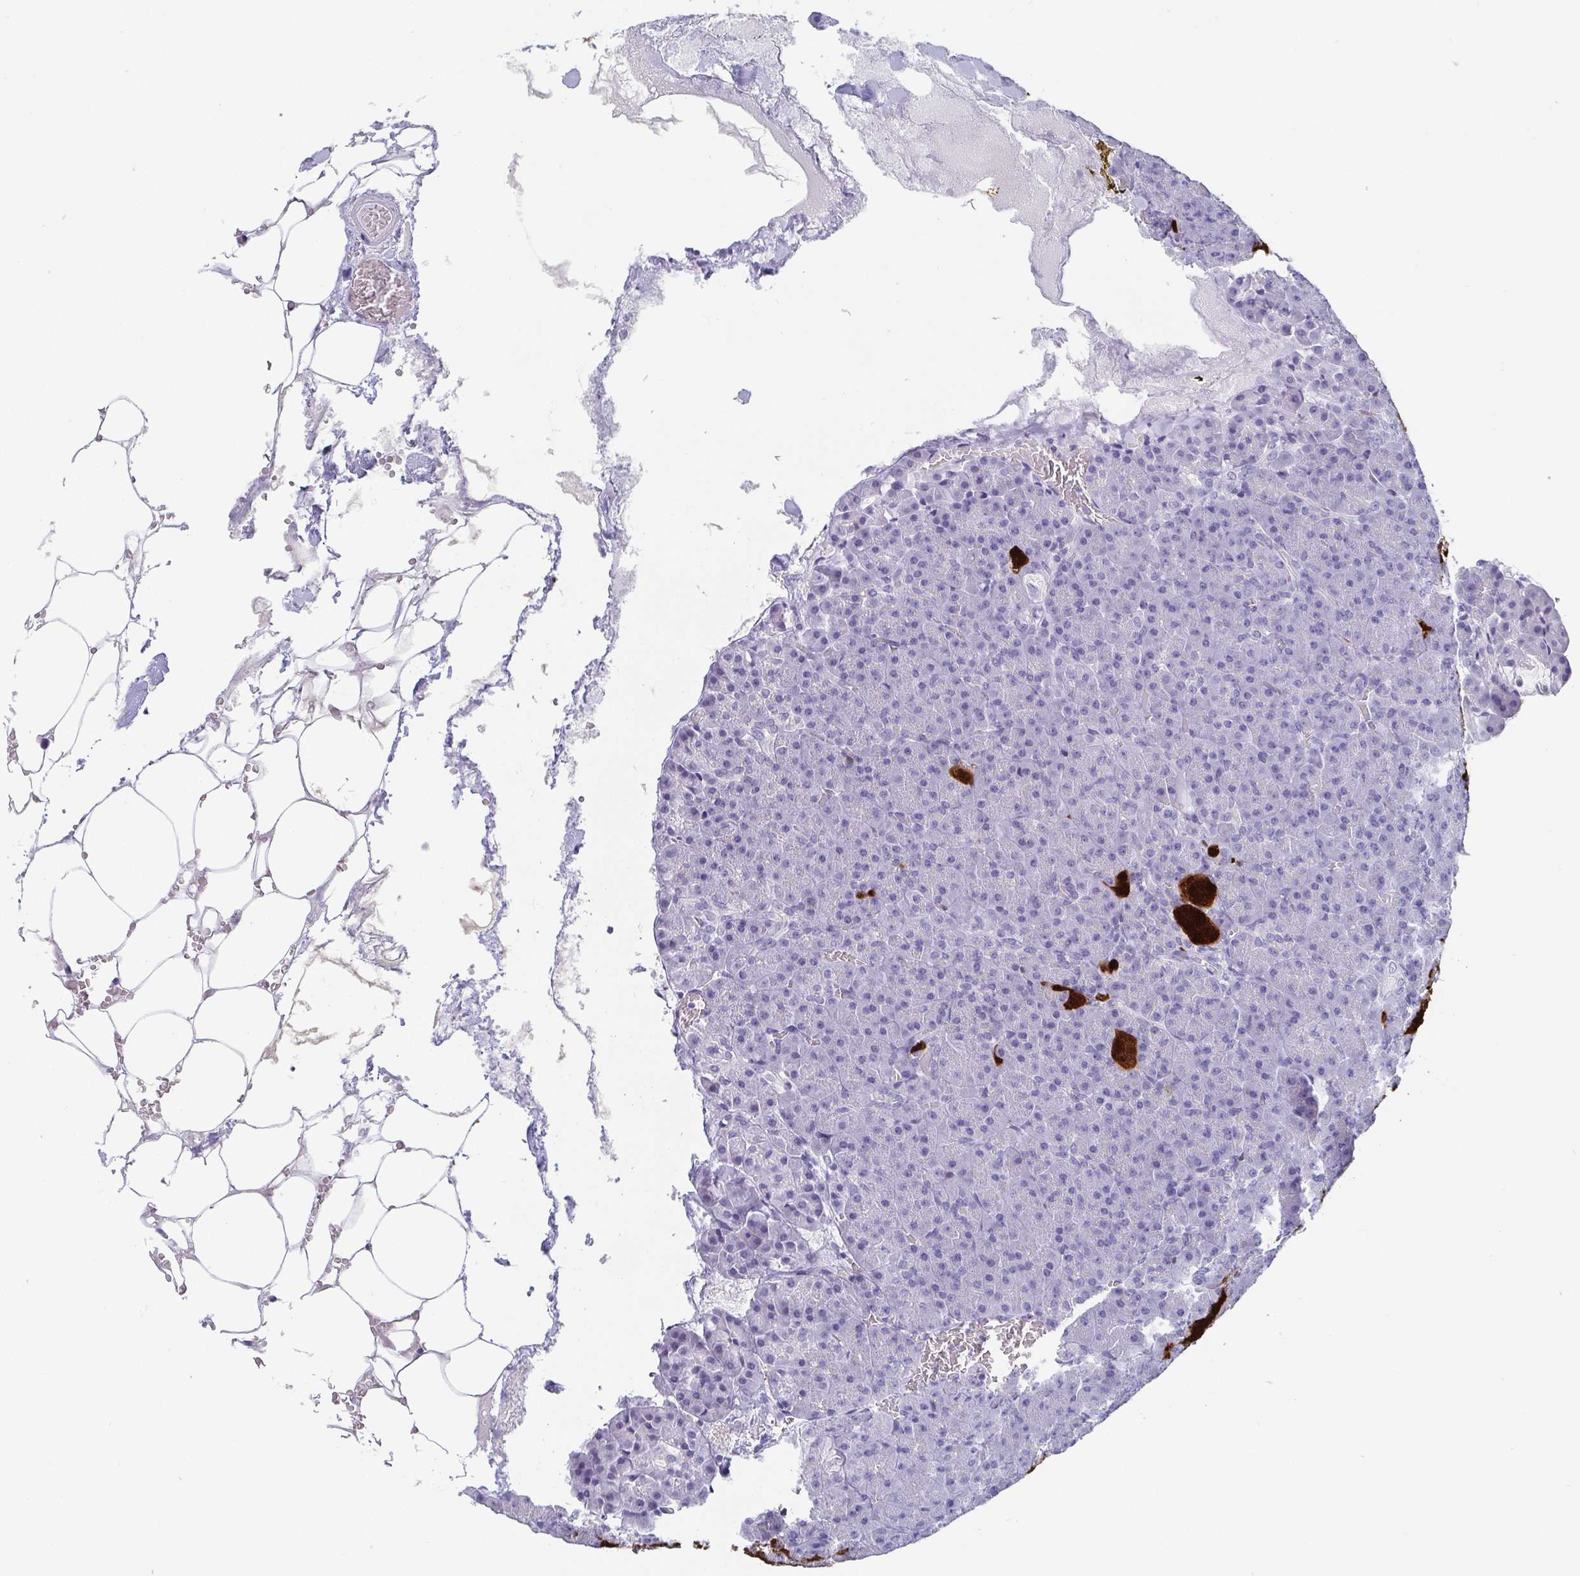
{"staining": {"intensity": "negative", "quantity": "none", "location": "none"}, "tissue": "pancreas", "cell_type": "Exocrine glandular cells", "image_type": "normal", "snomed": [{"axis": "morphology", "description": "Normal tissue, NOS"}, {"axis": "topography", "description": "Pancreas"}], "caption": "High magnification brightfield microscopy of unremarkable pancreas stained with DAB (3,3'-diaminobenzidine) (brown) and counterstained with hematoxylin (blue): exocrine glandular cells show no significant staining.", "gene": "SCGN", "patient": {"sex": "female", "age": 74}}